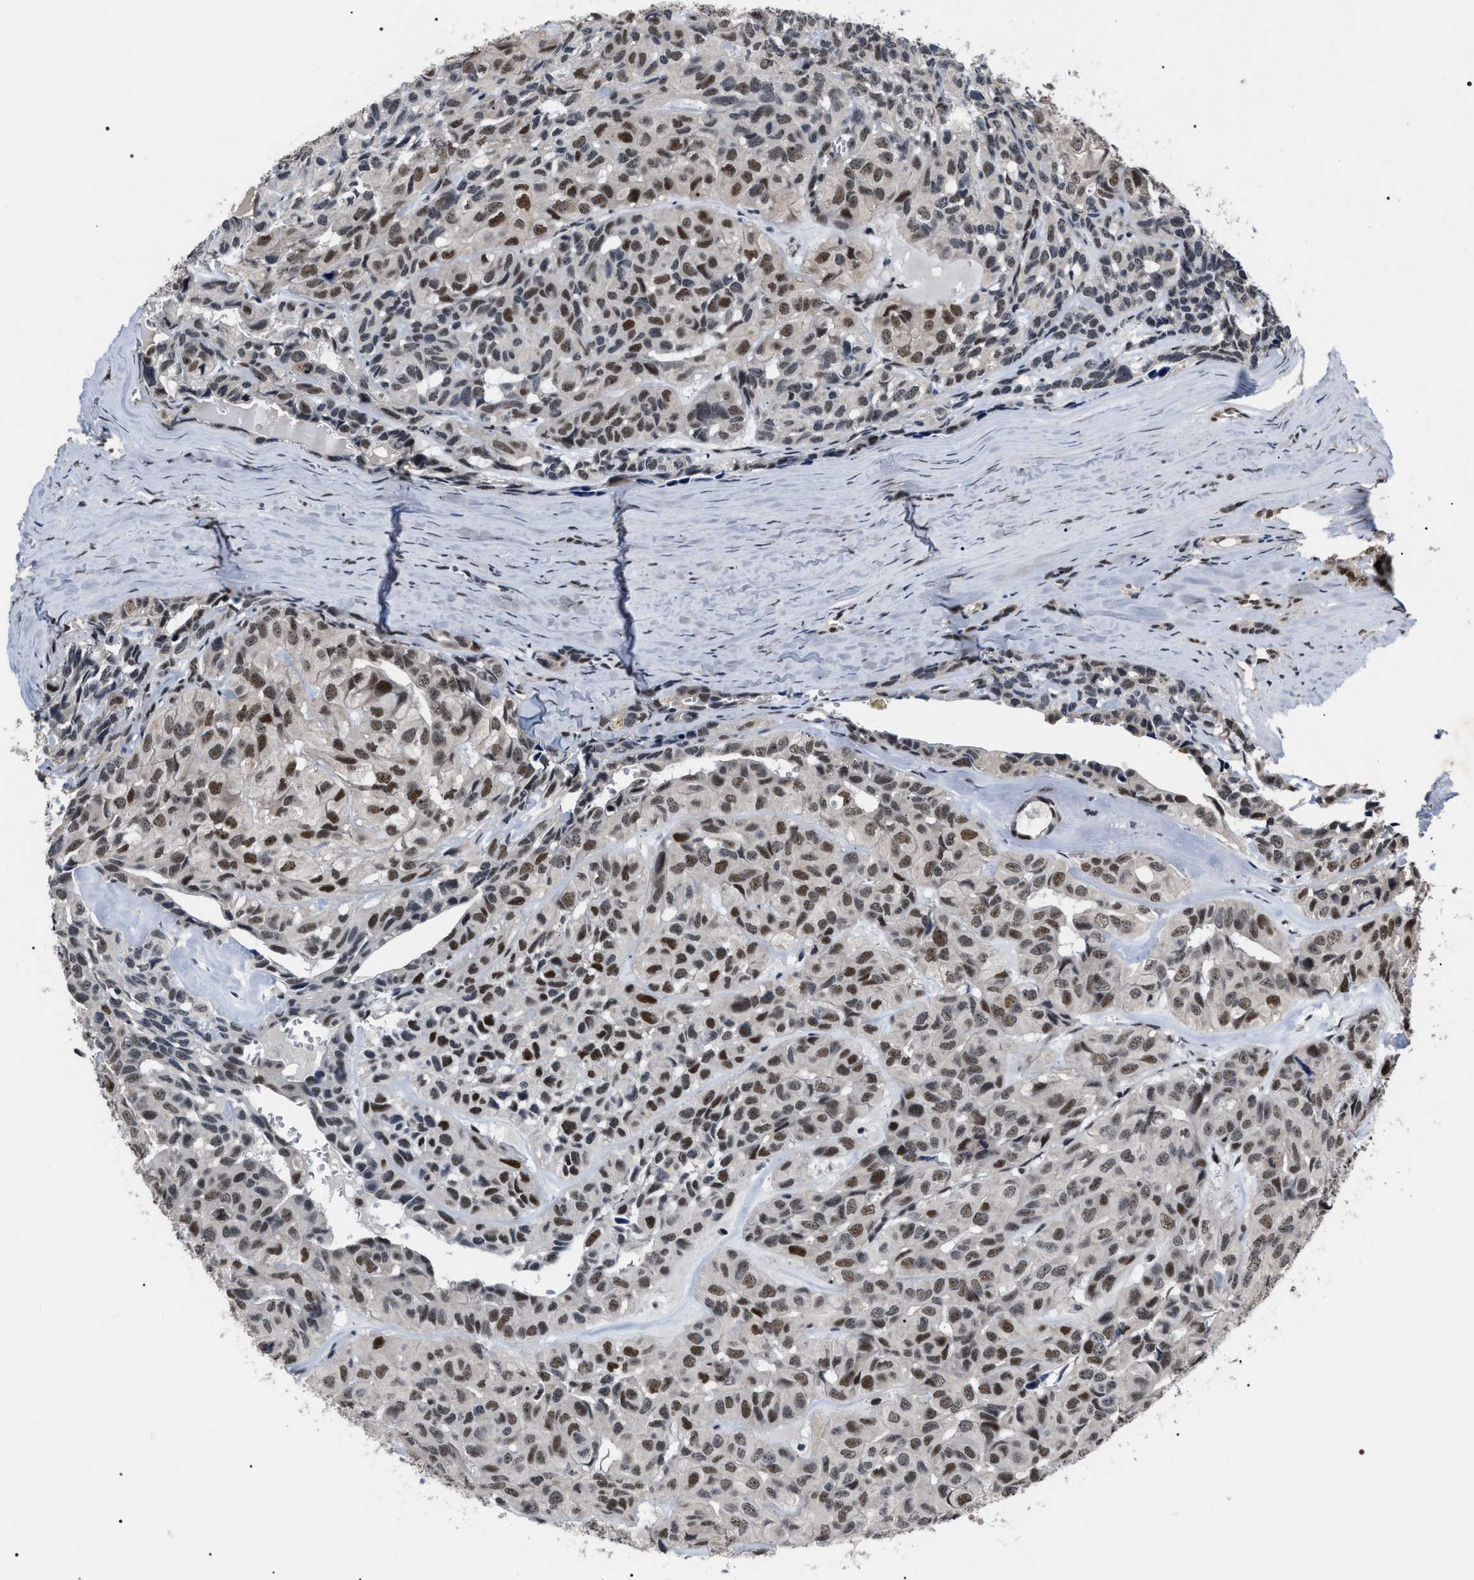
{"staining": {"intensity": "moderate", "quantity": ">75%", "location": "nuclear"}, "tissue": "head and neck cancer", "cell_type": "Tumor cells", "image_type": "cancer", "snomed": [{"axis": "morphology", "description": "Adenocarcinoma, NOS"}, {"axis": "topography", "description": "Salivary gland, NOS"}, {"axis": "topography", "description": "Head-Neck"}], "caption": "Brown immunohistochemical staining in adenocarcinoma (head and neck) displays moderate nuclear staining in approximately >75% of tumor cells.", "gene": "RRP1B", "patient": {"sex": "female", "age": 76}}